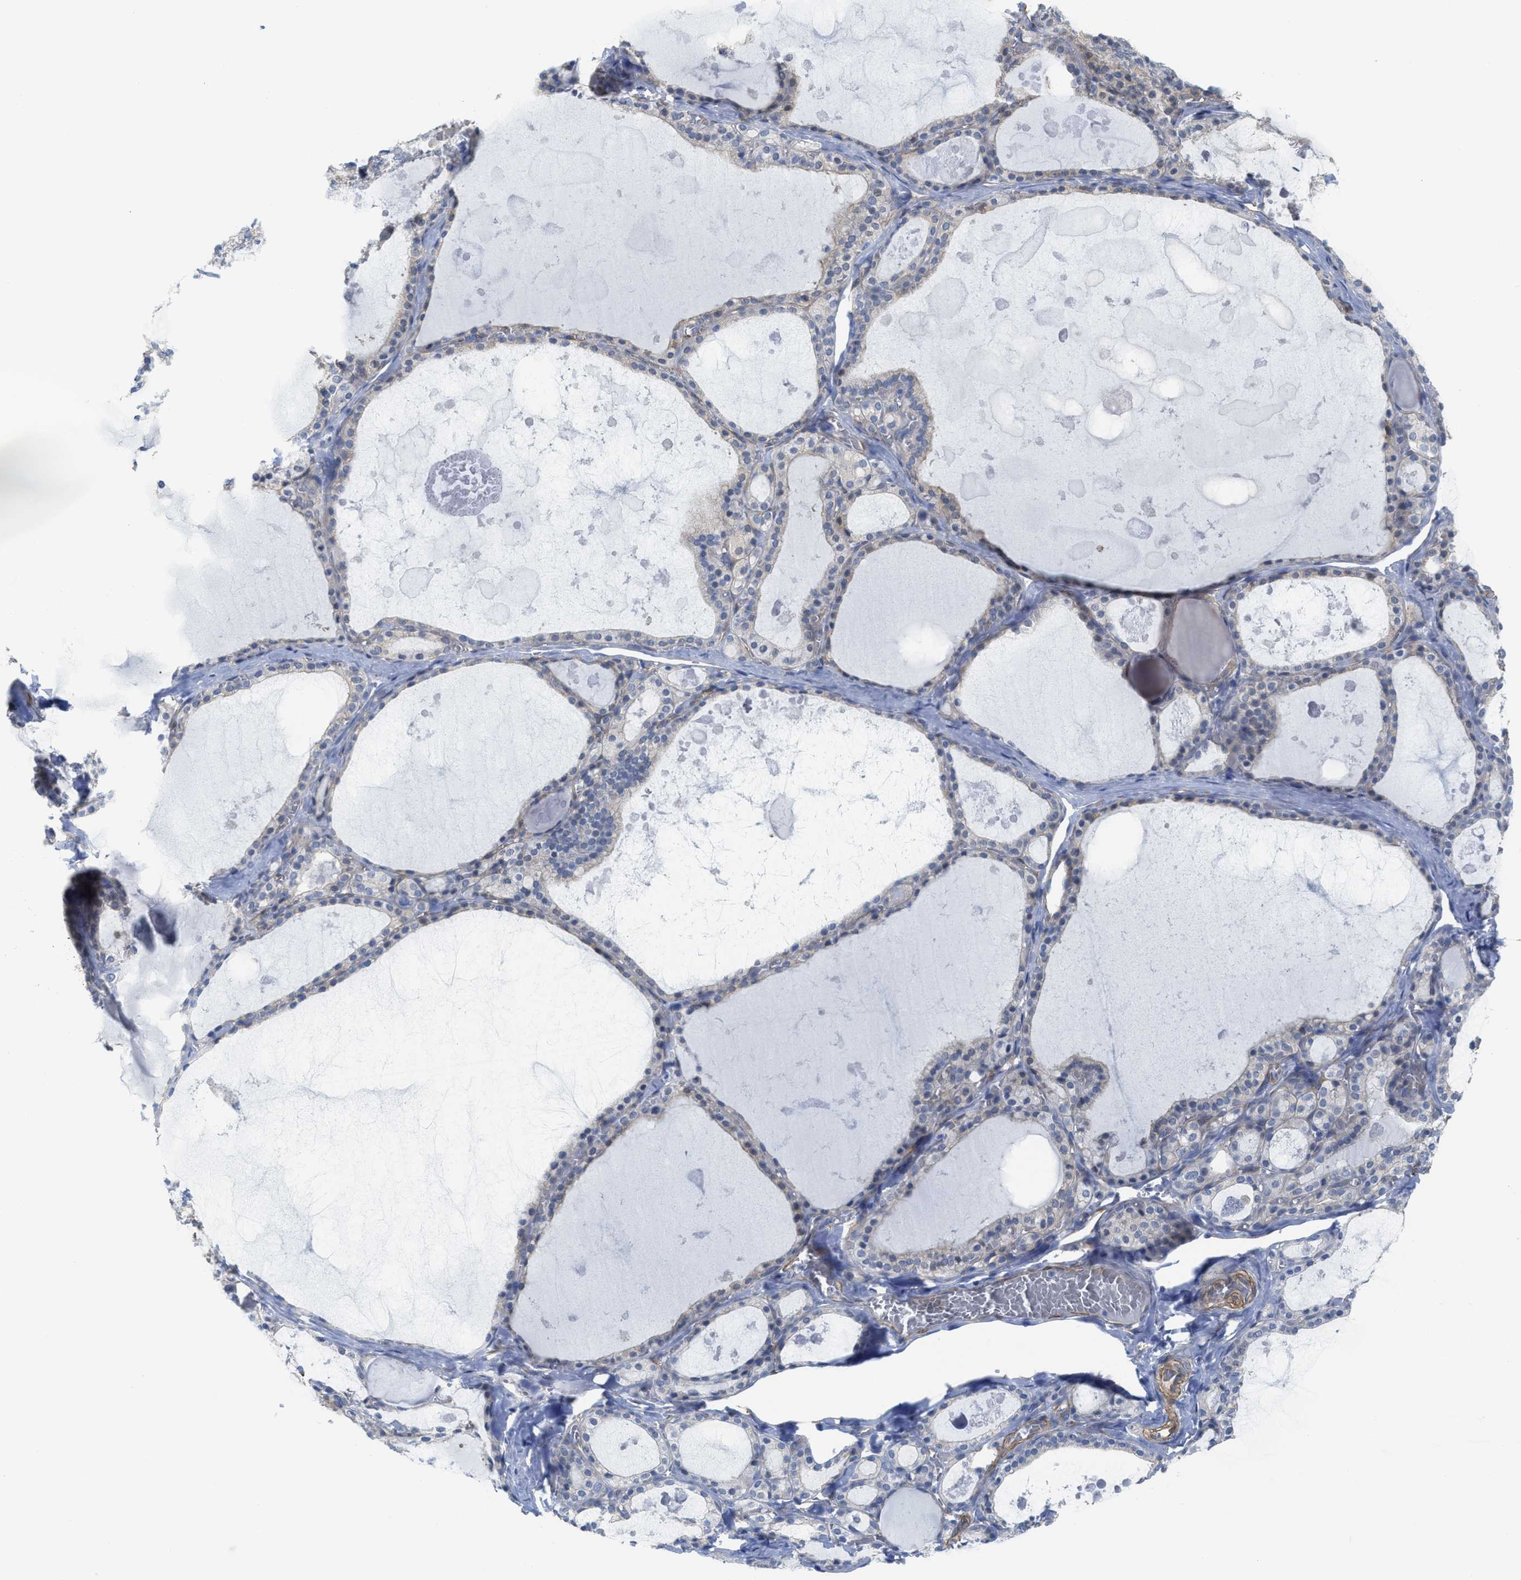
{"staining": {"intensity": "weak", "quantity": "<25%", "location": "cytoplasmic/membranous"}, "tissue": "thyroid gland", "cell_type": "Glandular cells", "image_type": "normal", "snomed": [{"axis": "morphology", "description": "Normal tissue, NOS"}, {"axis": "topography", "description": "Thyroid gland"}], "caption": "This is a histopathology image of IHC staining of benign thyroid gland, which shows no staining in glandular cells.", "gene": "TUB", "patient": {"sex": "male", "age": 56}}